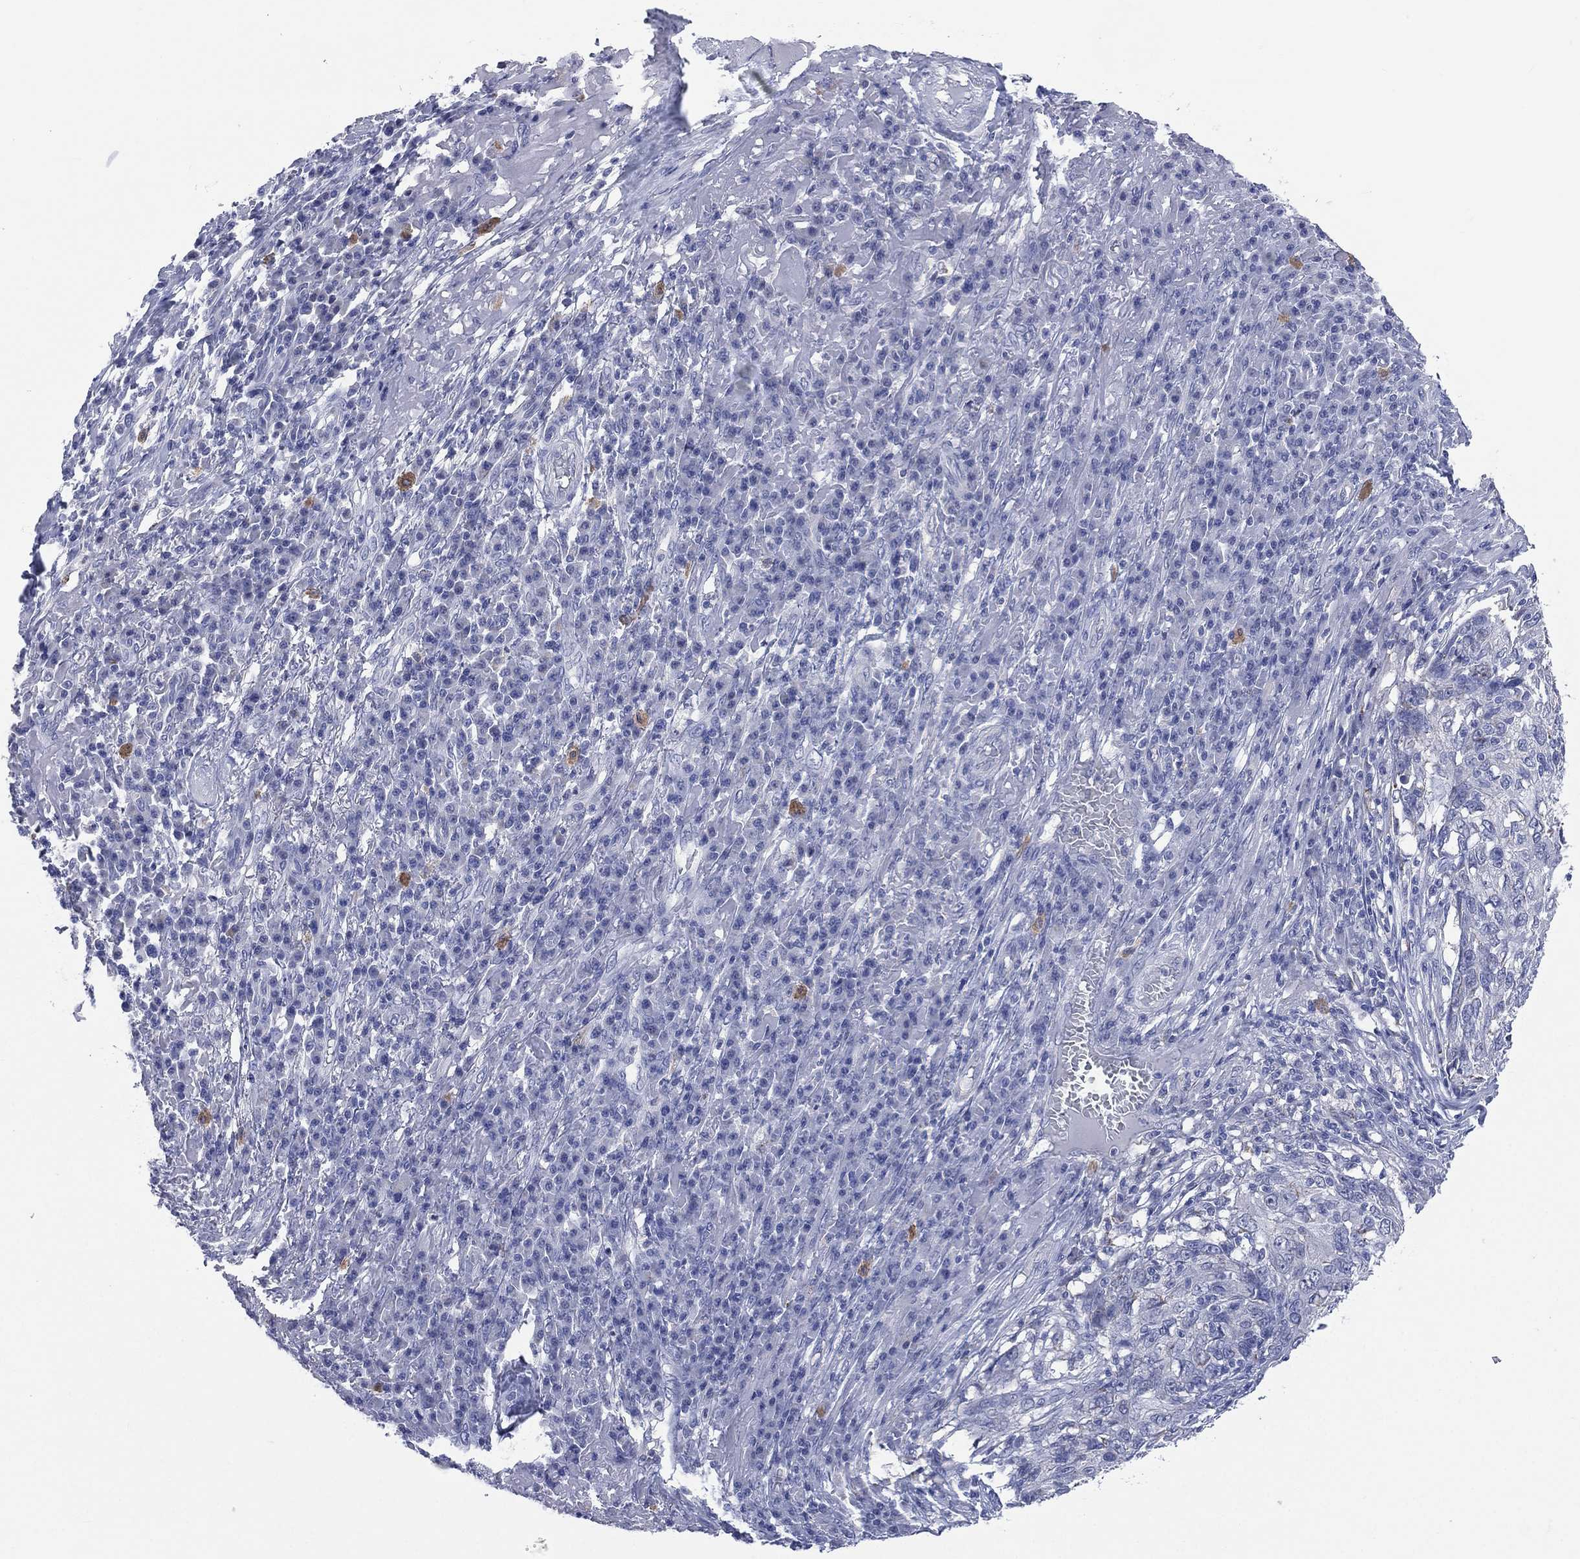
{"staining": {"intensity": "negative", "quantity": "none", "location": "none"}, "tissue": "skin cancer", "cell_type": "Tumor cells", "image_type": "cancer", "snomed": [{"axis": "morphology", "description": "Squamous cell carcinoma, NOS"}, {"axis": "topography", "description": "Skin"}], "caption": "This is an immunohistochemistry micrograph of squamous cell carcinoma (skin). There is no expression in tumor cells.", "gene": "AKAP3", "patient": {"sex": "male", "age": 92}}